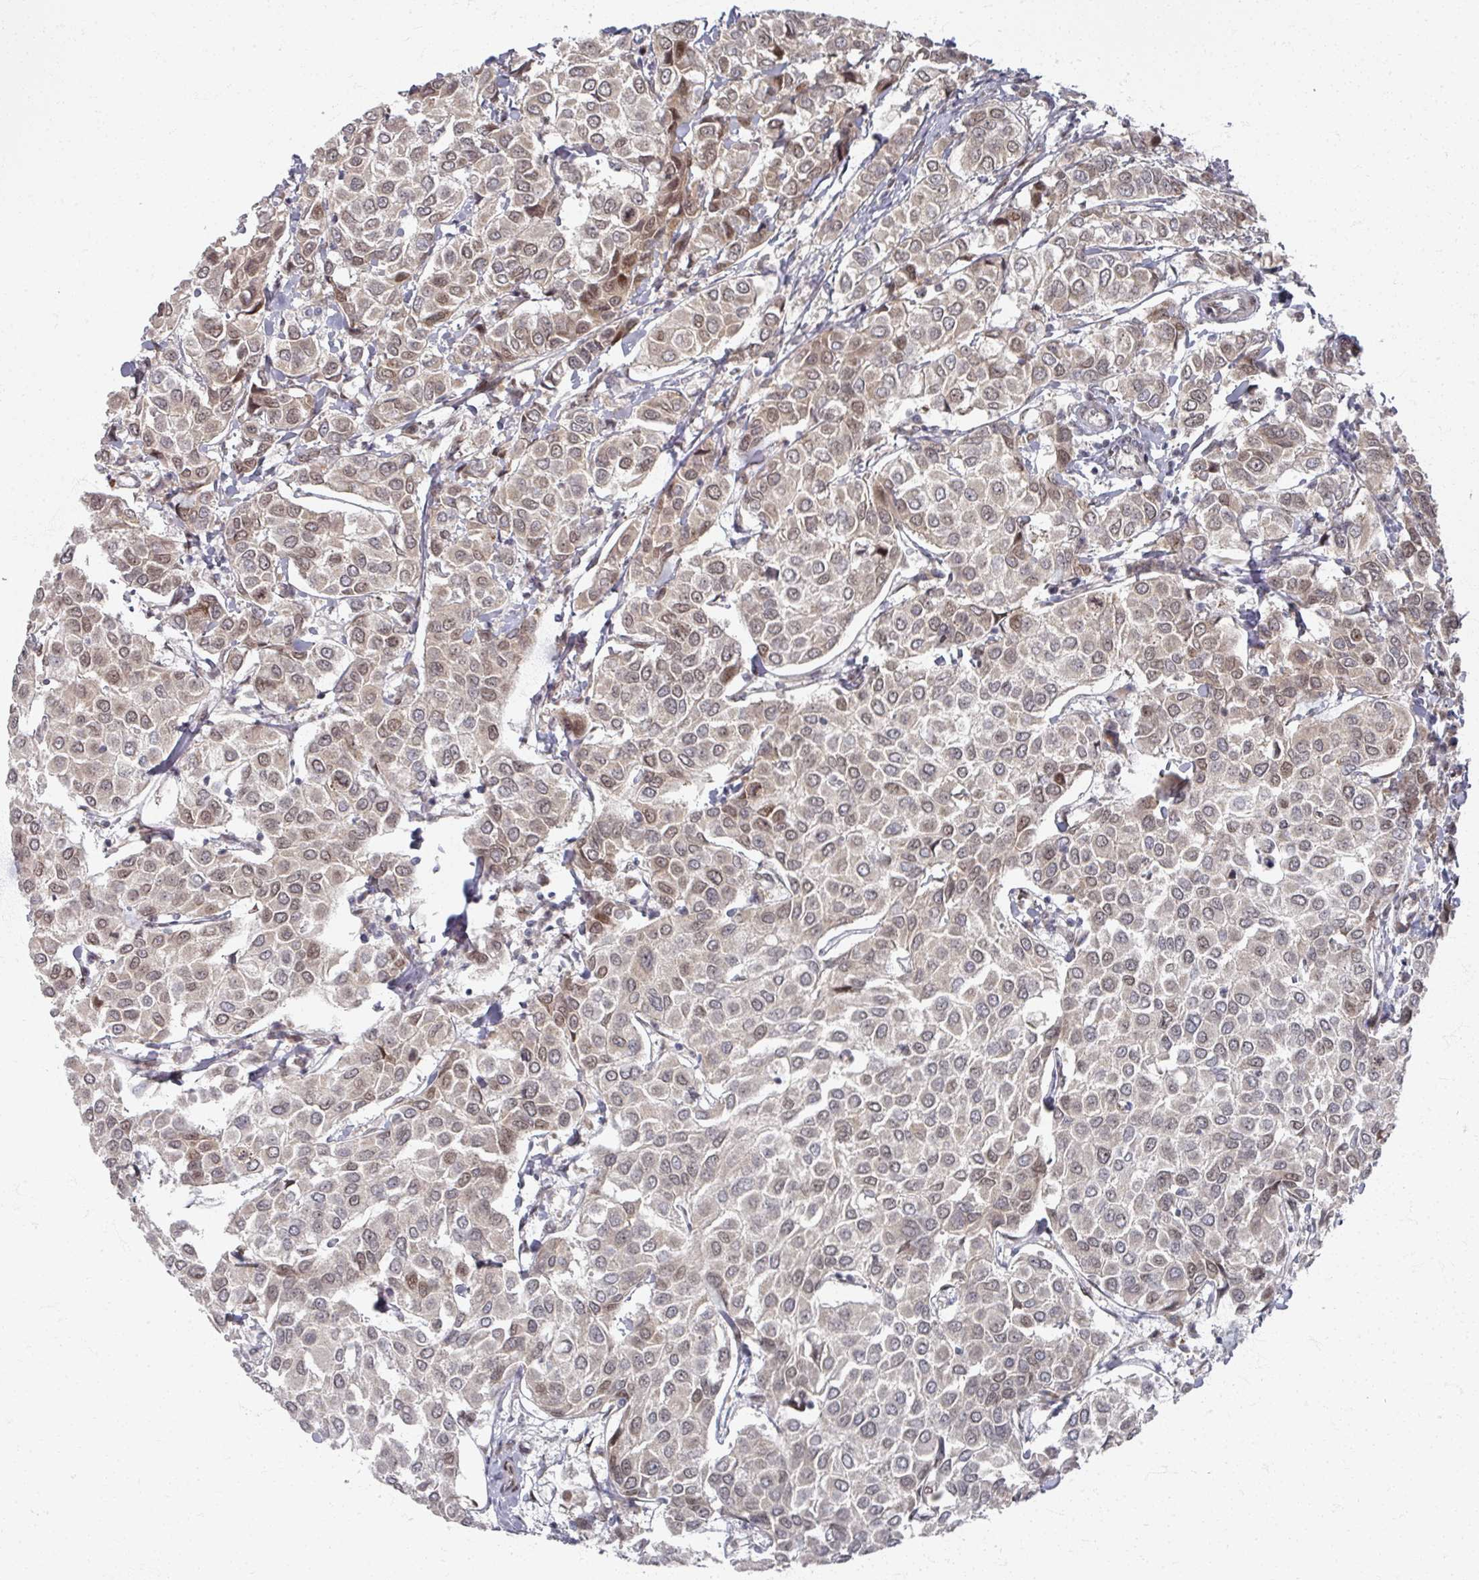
{"staining": {"intensity": "moderate", "quantity": "25%-75%", "location": "nuclear"}, "tissue": "breast cancer", "cell_type": "Tumor cells", "image_type": "cancer", "snomed": [{"axis": "morphology", "description": "Duct carcinoma"}, {"axis": "topography", "description": "Breast"}], "caption": "A high-resolution micrograph shows immunohistochemistry (IHC) staining of invasive ductal carcinoma (breast), which displays moderate nuclear positivity in approximately 25%-75% of tumor cells.", "gene": "PSKH1", "patient": {"sex": "female", "age": 55}}